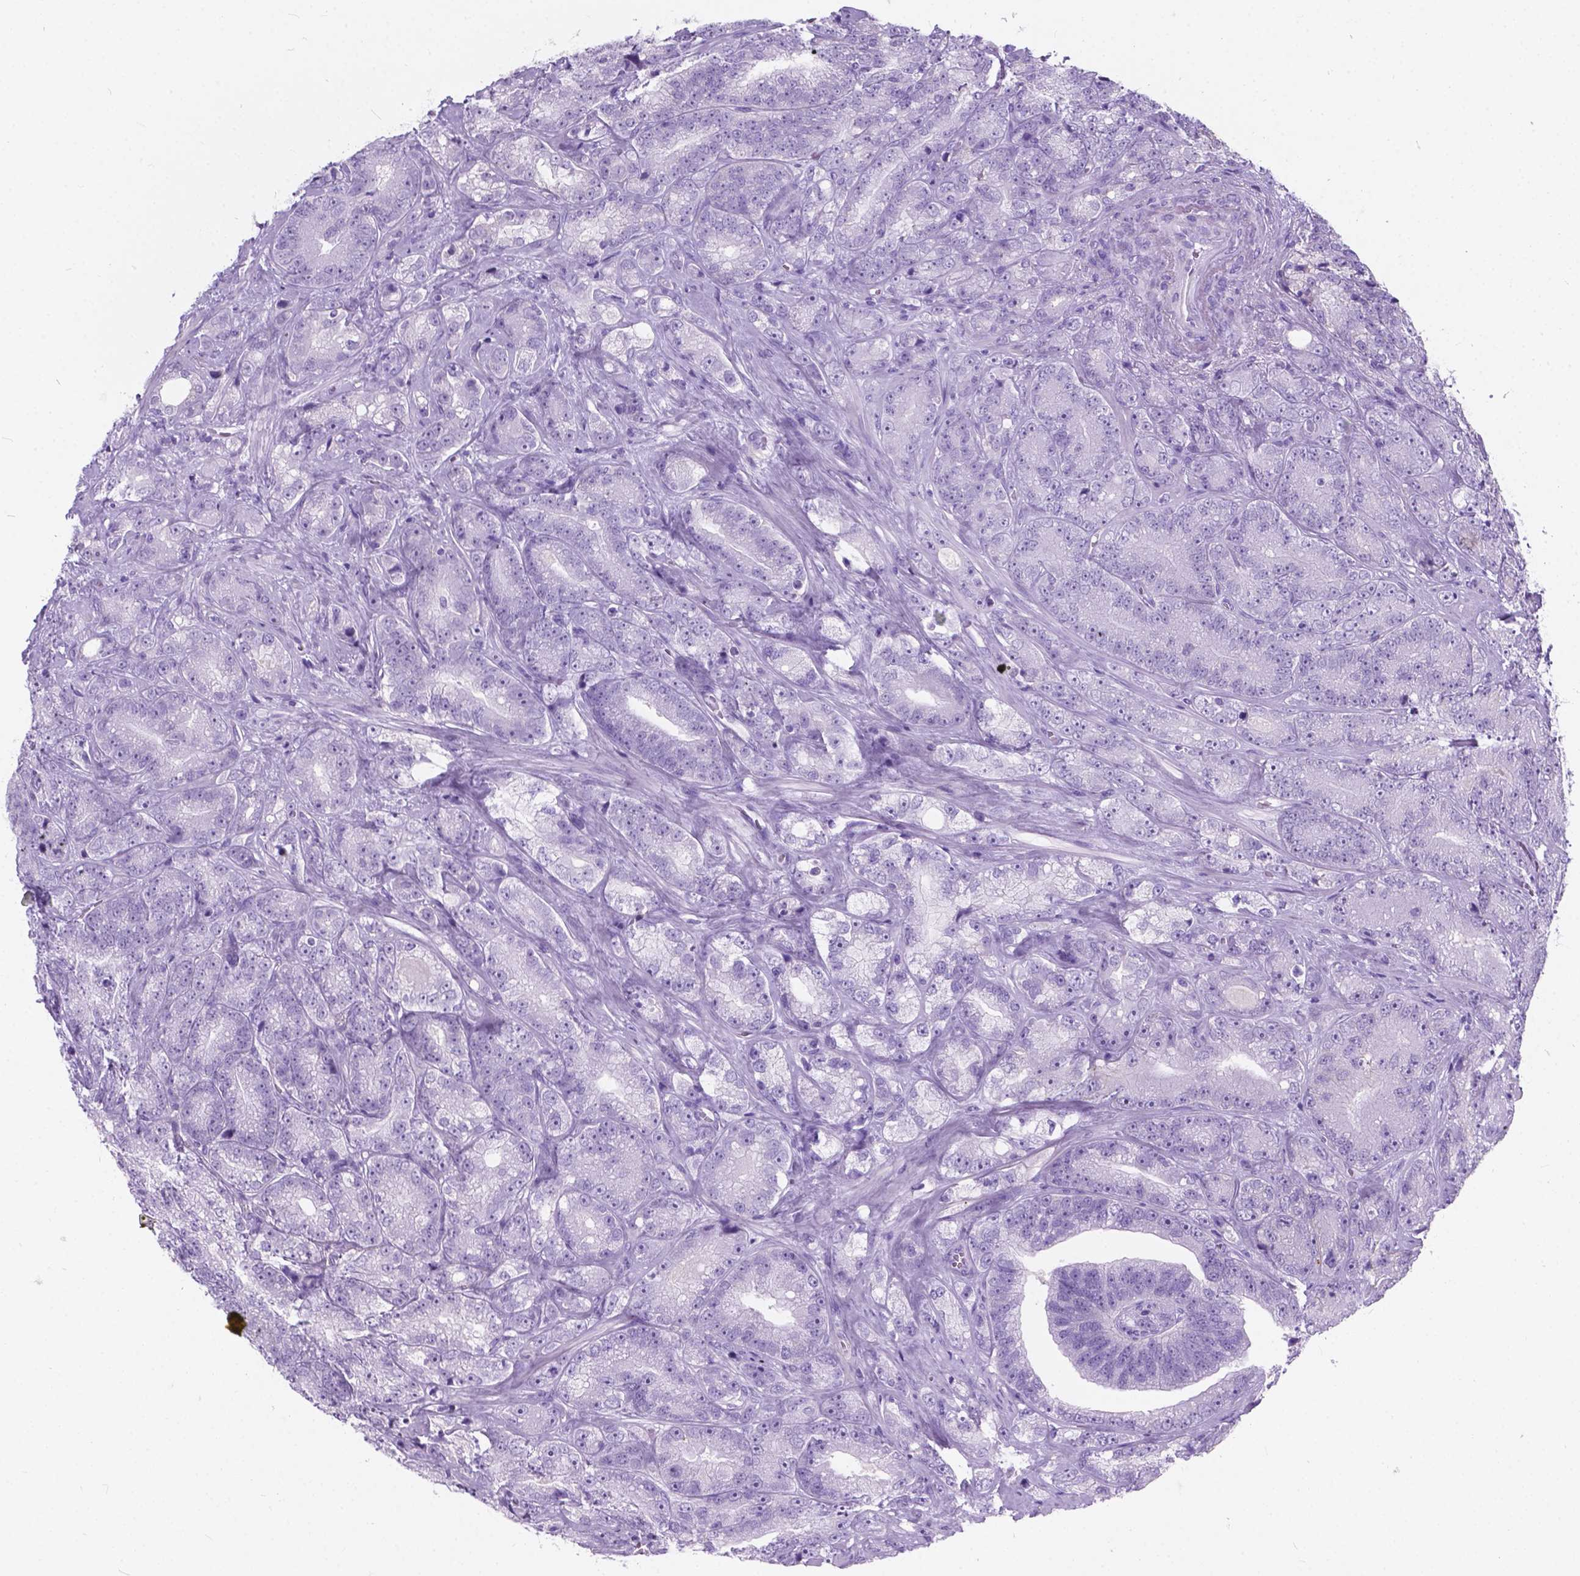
{"staining": {"intensity": "negative", "quantity": "none", "location": "none"}, "tissue": "prostate cancer", "cell_type": "Tumor cells", "image_type": "cancer", "snomed": [{"axis": "morphology", "description": "Adenocarcinoma, NOS"}, {"axis": "topography", "description": "Prostate"}], "caption": "This is a micrograph of immunohistochemistry staining of adenocarcinoma (prostate), which shows no positivity in tumor cells.", "gene": "KIAA0040", "patient": {"sex": "male", "age": 63}}